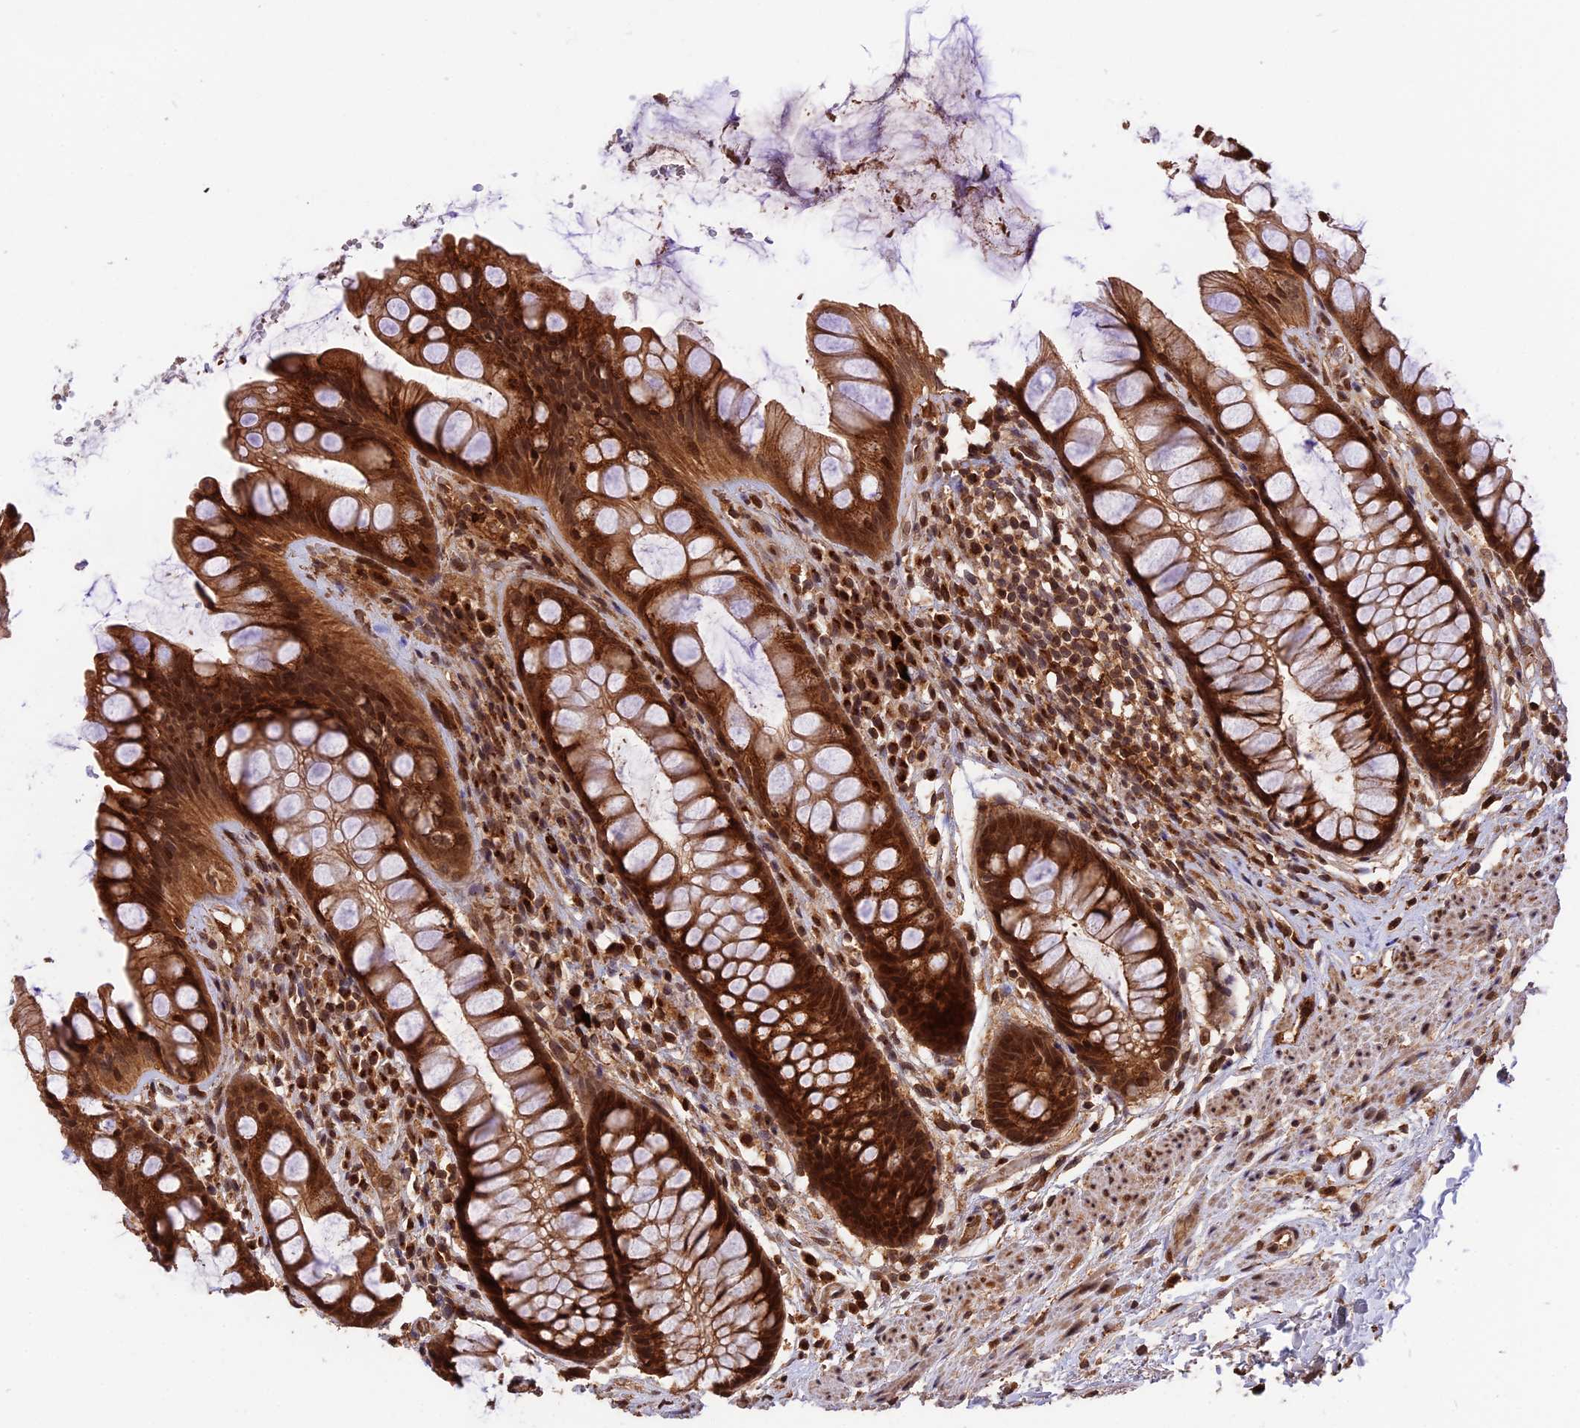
{"staining": {"intensity": "strong", "quantity": ">75%", "location": "cytoplasmic/membranous,nuclear"}, "tissue": "rectum", "cell_type": "Glandular cells", "image_type": "normal", "snomed": [{"axis": "morphology", "description": "Normal tissue, NOS"}, {"axis": "topography", "description": "Rectum"}], "caption": "A high-resolution micrograph shows immunohistochemistry staining of normal rectum, which reveals strong cytoplasmic/membranous,nuclear positivity in approximately >75% of glandular cells. The protein is stained brown, and the nuclei are stained in blue (DAB IHC with brightfield microscopy, high magnification).", "gene": "ESCO1", "patient": {"sex": "male", "age": 74}}